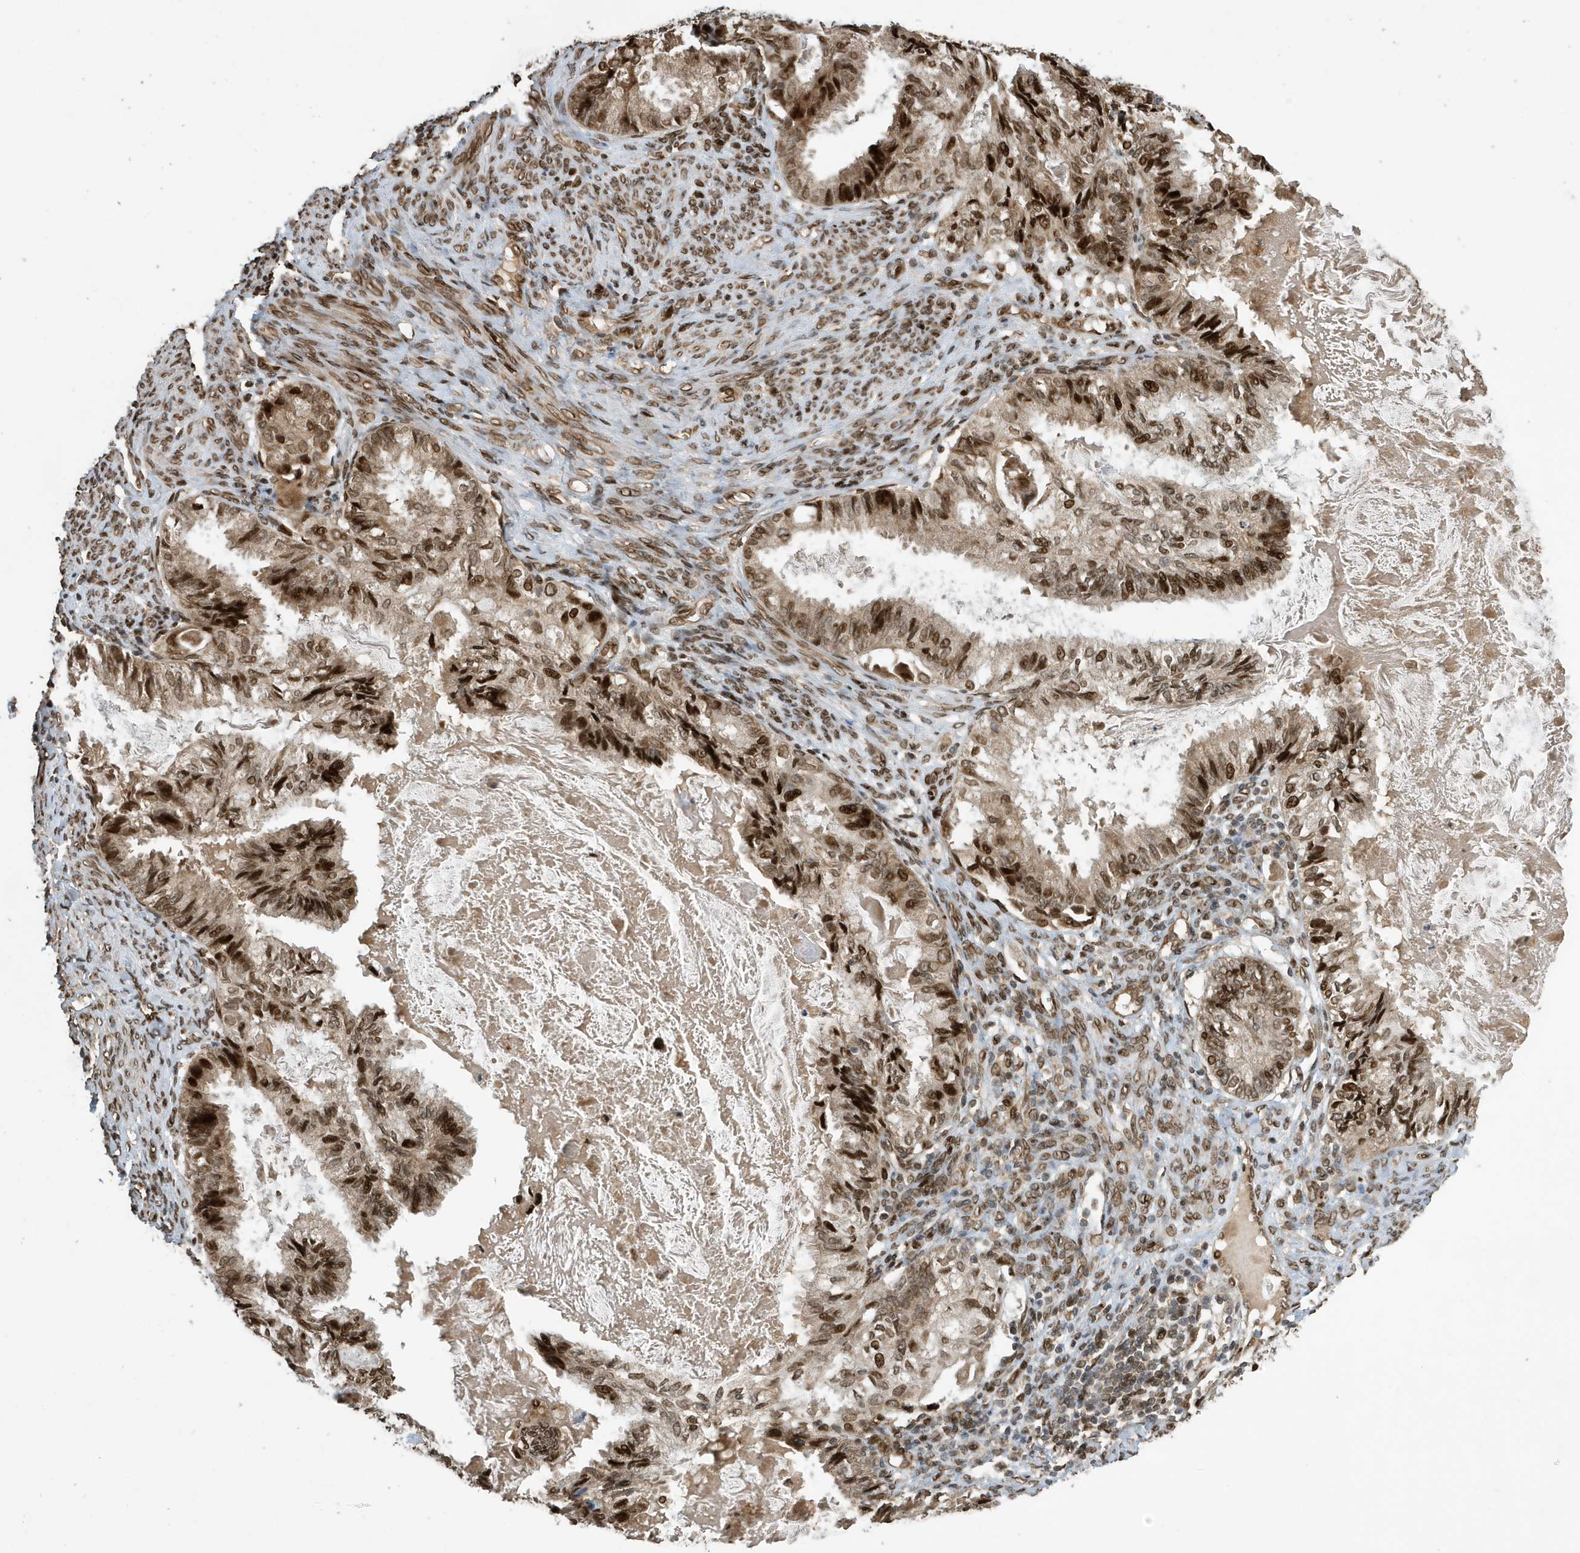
{"staining": {"intensity": "strong", "quantity": ">75%", "location": "nuclear"}, "tissue": "cervical cancer", "cell_type": "Tumor cells", "image_type": "cancer", "snomed": [{"axis": "morphology", "description": "Normal tissue, NOS"}, {"axis": "morphology", "description": "Adenocarcinoma, NOS"}, {"axis": "topography", "description": "Cervix"}, {"axis": "topography", "description": "Endometrium"}], "caption": "Adenocarcinoma (cervical) stained for a protein (brown) reveals strong nuclear positive expression in approximately >75% of tumor cells.", "gene": "DUSP18", "patient": {"sex": "female", "age": 86}}